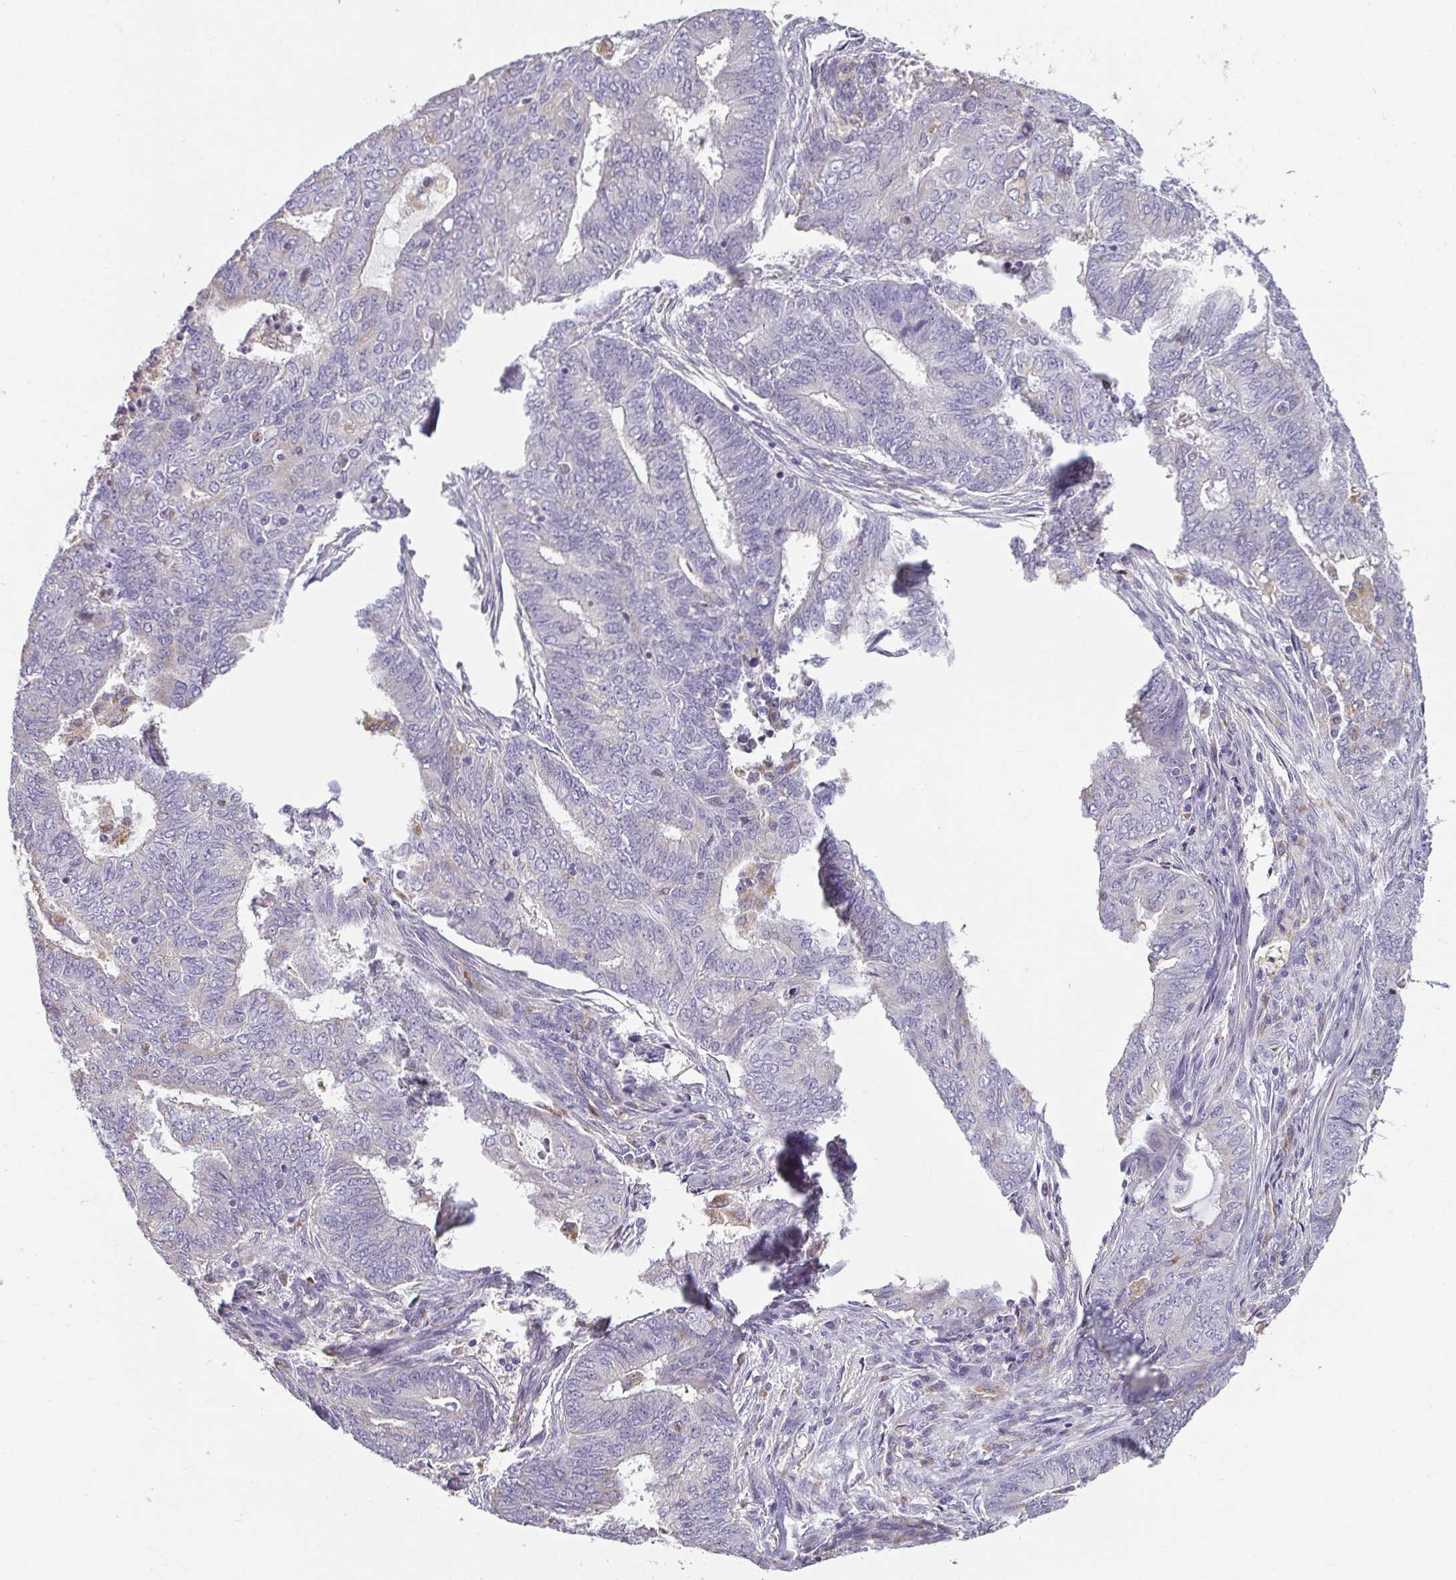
{"staining": {"intensity": "negative", "quantity": "none", "location": "none"}, "tissue": "endometrial cancer", "cell_type": "Tumor cells", "image_type": "cancer", "snomed": [{"axis": "morphology", "description": "Adenocarcinoma, NOS"}, {"axis": "topography", "description": "Endometrium"}], "caption": "Immunohistochemistry (IHC) image of neoplastic tissue: adenocarcinoma (endometrial) stained with DAB (3,3'-diaminobenzidine) shows no significant protein positivity in tumor cells. Brightfield microscopy of immunohistochemistry (IHC) stained with DAB (3,3'-diaminobenzidine) (brown) and hematoxylin (blue), captured at high magnification.", "gene": "PDE2A", "patient": {"sex": "female", "age": 62}}